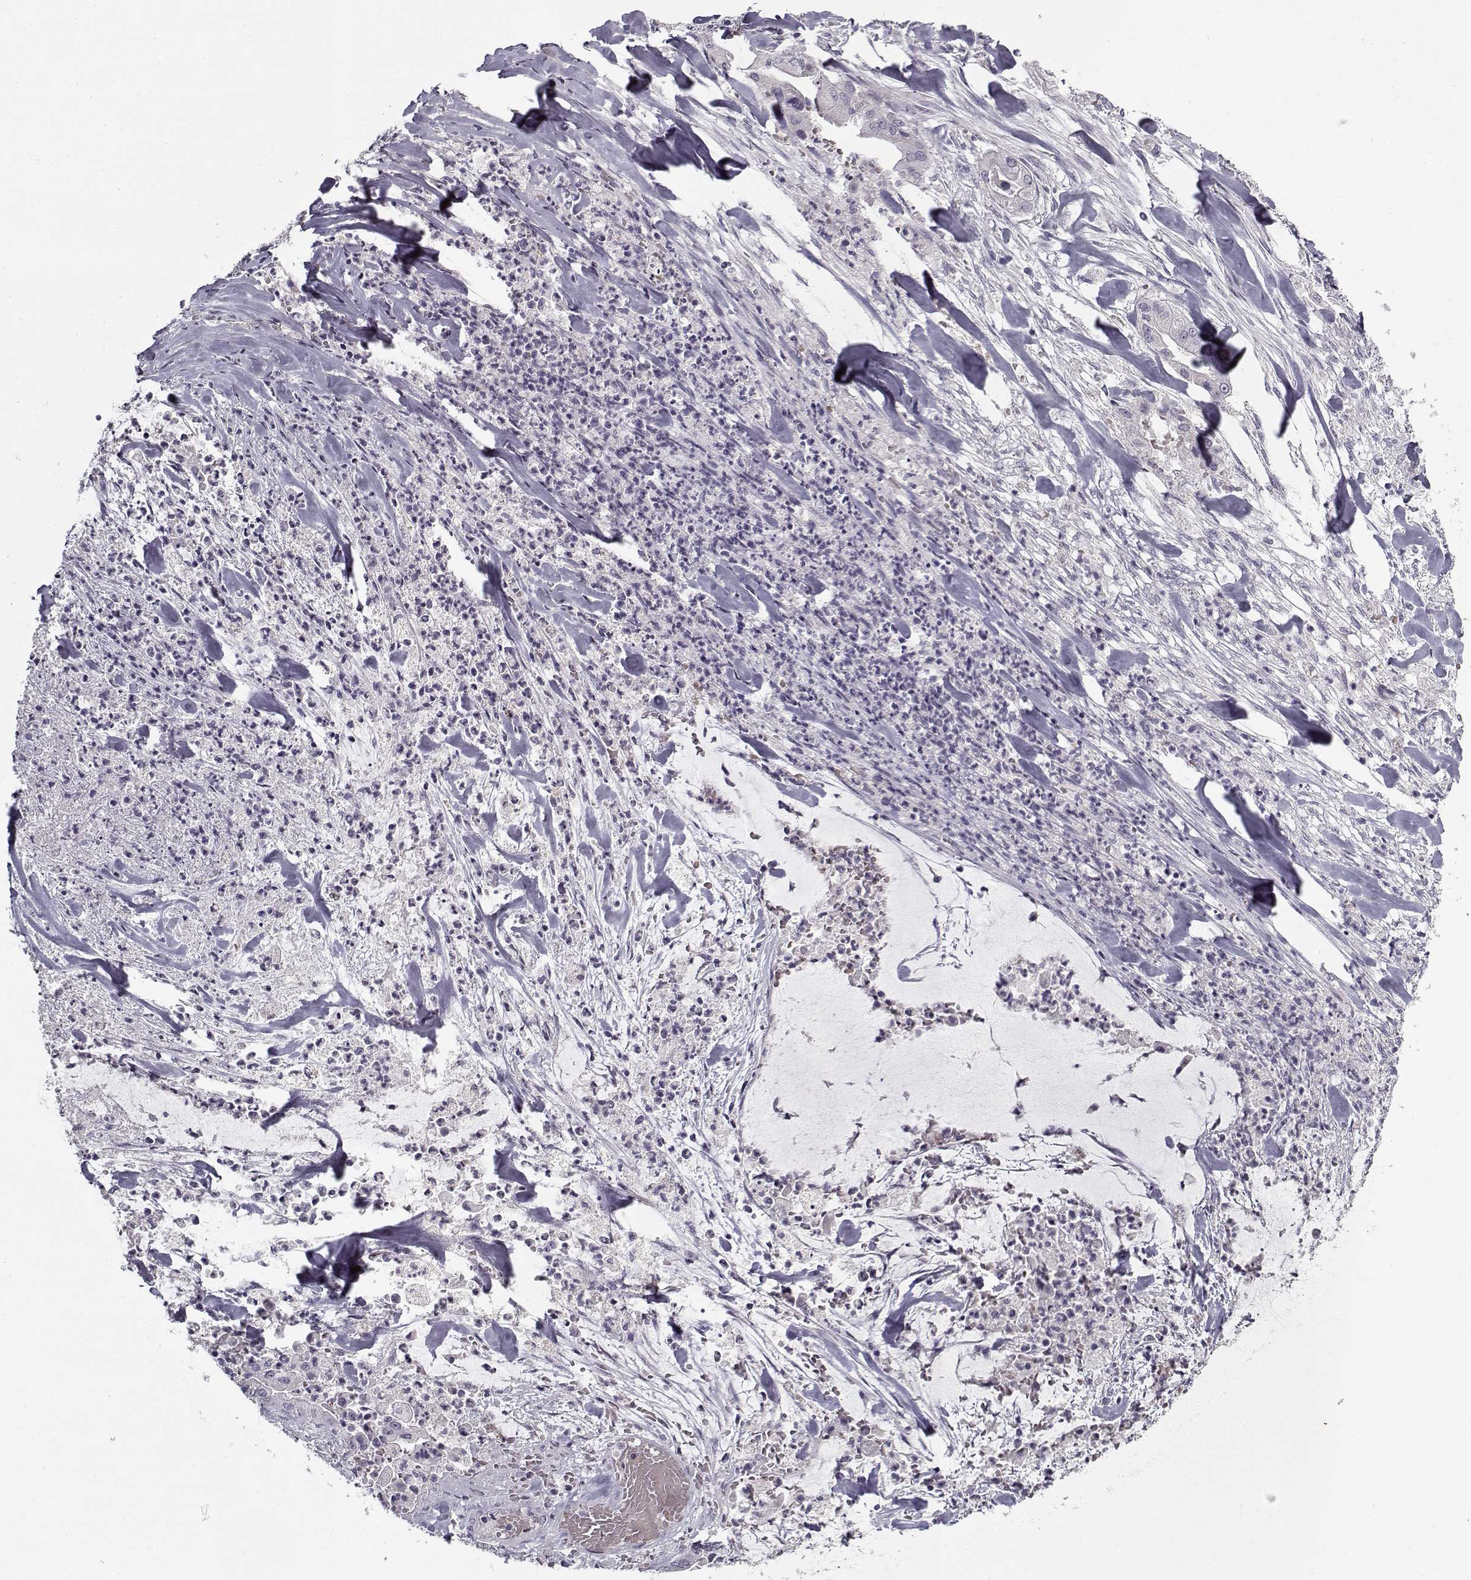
{"staining": {"intensity": "negative", "quantity": "none", "location": "none"}, "tissue": "pancreatic cancer", "cell_type": "Tumor cells", "image_type": "cancer", "snomed": [{"axis": "morphology", "description": "Normal tissue, NOS"}, {"axis": "morphology", "description": "Inflammation, NOS"}, {"axis": "morphology", "description": "Adenocarcinoma, NOS"}, {"axis": "topography", "description": "Pancreas"}], "caption": "A high-resolution histopathology image shows IHC staining of pancreatic adenocarcinoma, which shows no significant expression in tumor cells. Brightfield microscopy of immunohistochemistry (IHC) stained with DAB (brown) and hematoxylin (blue), captured at high magnification.", "gene": "SNCA", "patient": {"sex": "male", "age": 57}}